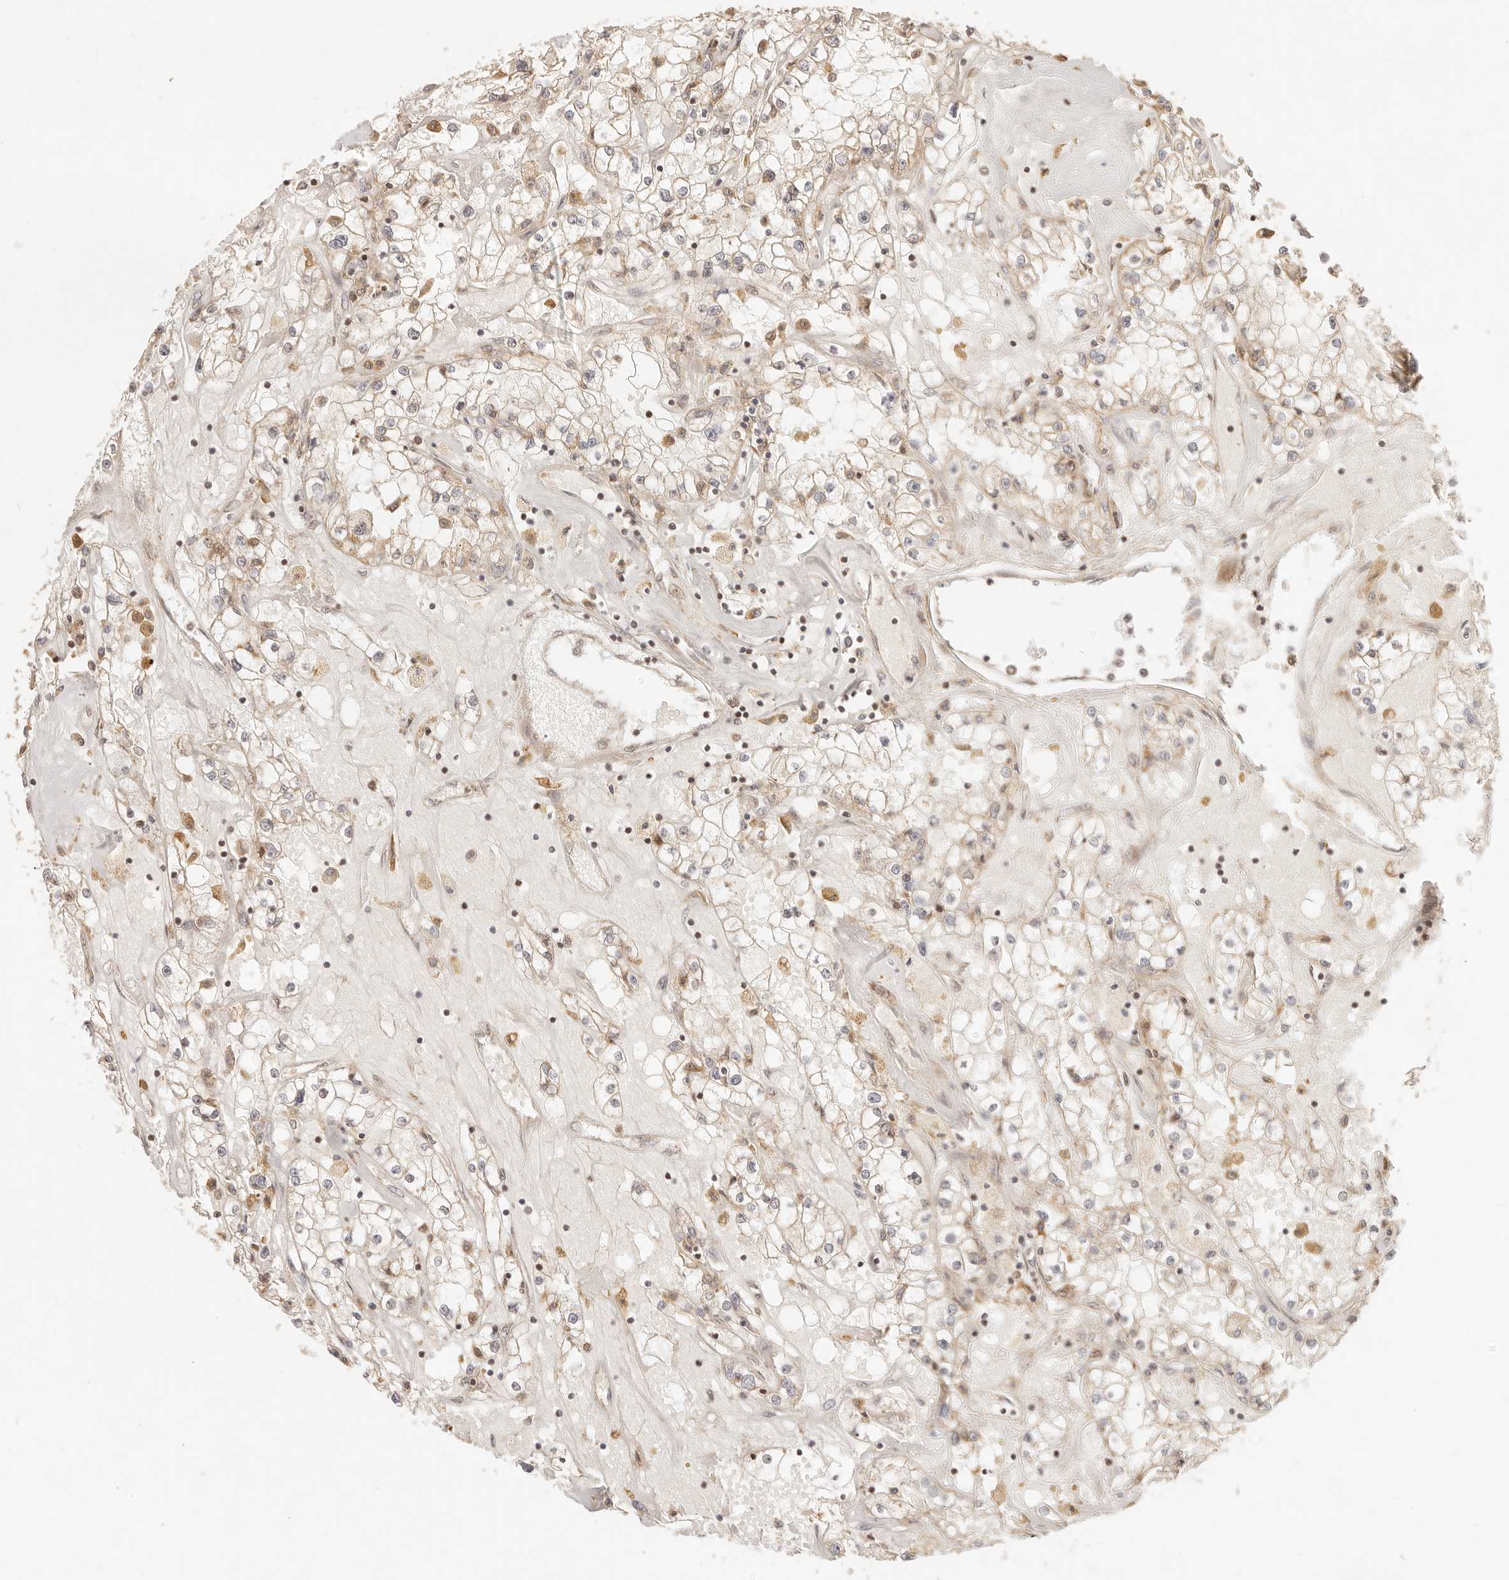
{"staining": {"intensity": "weak", "quantity": ">75%", "location": "cytoplasmic/membranous"}, "tissue": "renal cancer", "cell_type": "Tumor cells", "image_type": "cancer", "snomed": [{"axis": "morphology", "description": "Adenocarcinoma, NOS"}, {"axis": "topography", "description": "Kidney"}], "caption": "About >75% of tumor cells in human renal cancer display weak cytoplasmic/membranous protein positivity as visualized by brown immunohistochemical staining.", "gene": "TIMM17A", "patient": {"sex": "male", "age": 56}}